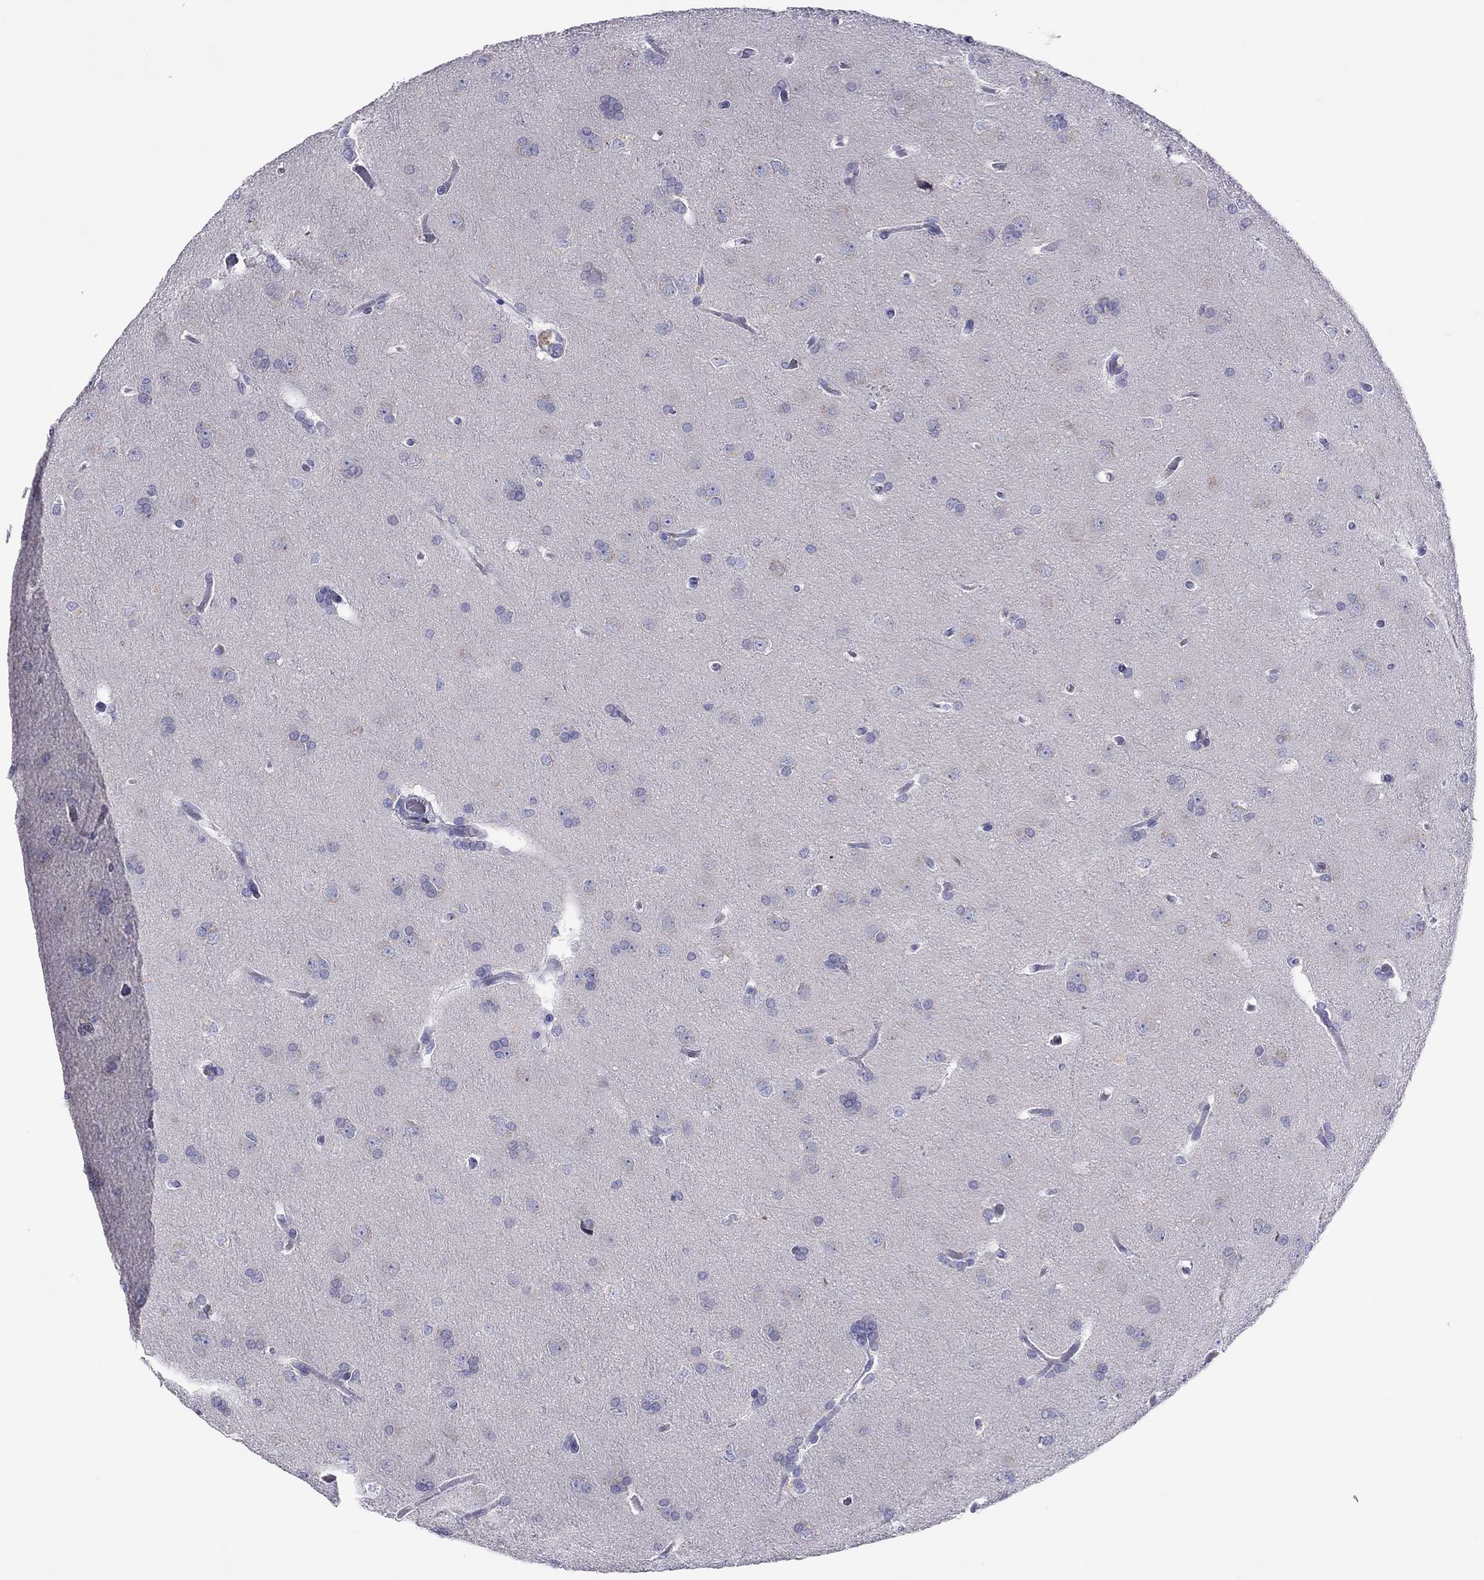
{"staining": {"intensity": "negative", "quantity": "none", "location": "none"}, "tissue": "glioma", "cell_type": "Tumor cells", "image_type": "cancer", "snomed": [{"axis": "morphology", "description": "Glioma, malignant, Low grade"}, {"axis": "topography", "description": "Brain"}], "caption": "A histopathology image of human glioma is negative for staining in tumor cells.", "gene": "COL9A1", "patient": {"sex": "female", "age": 32}}